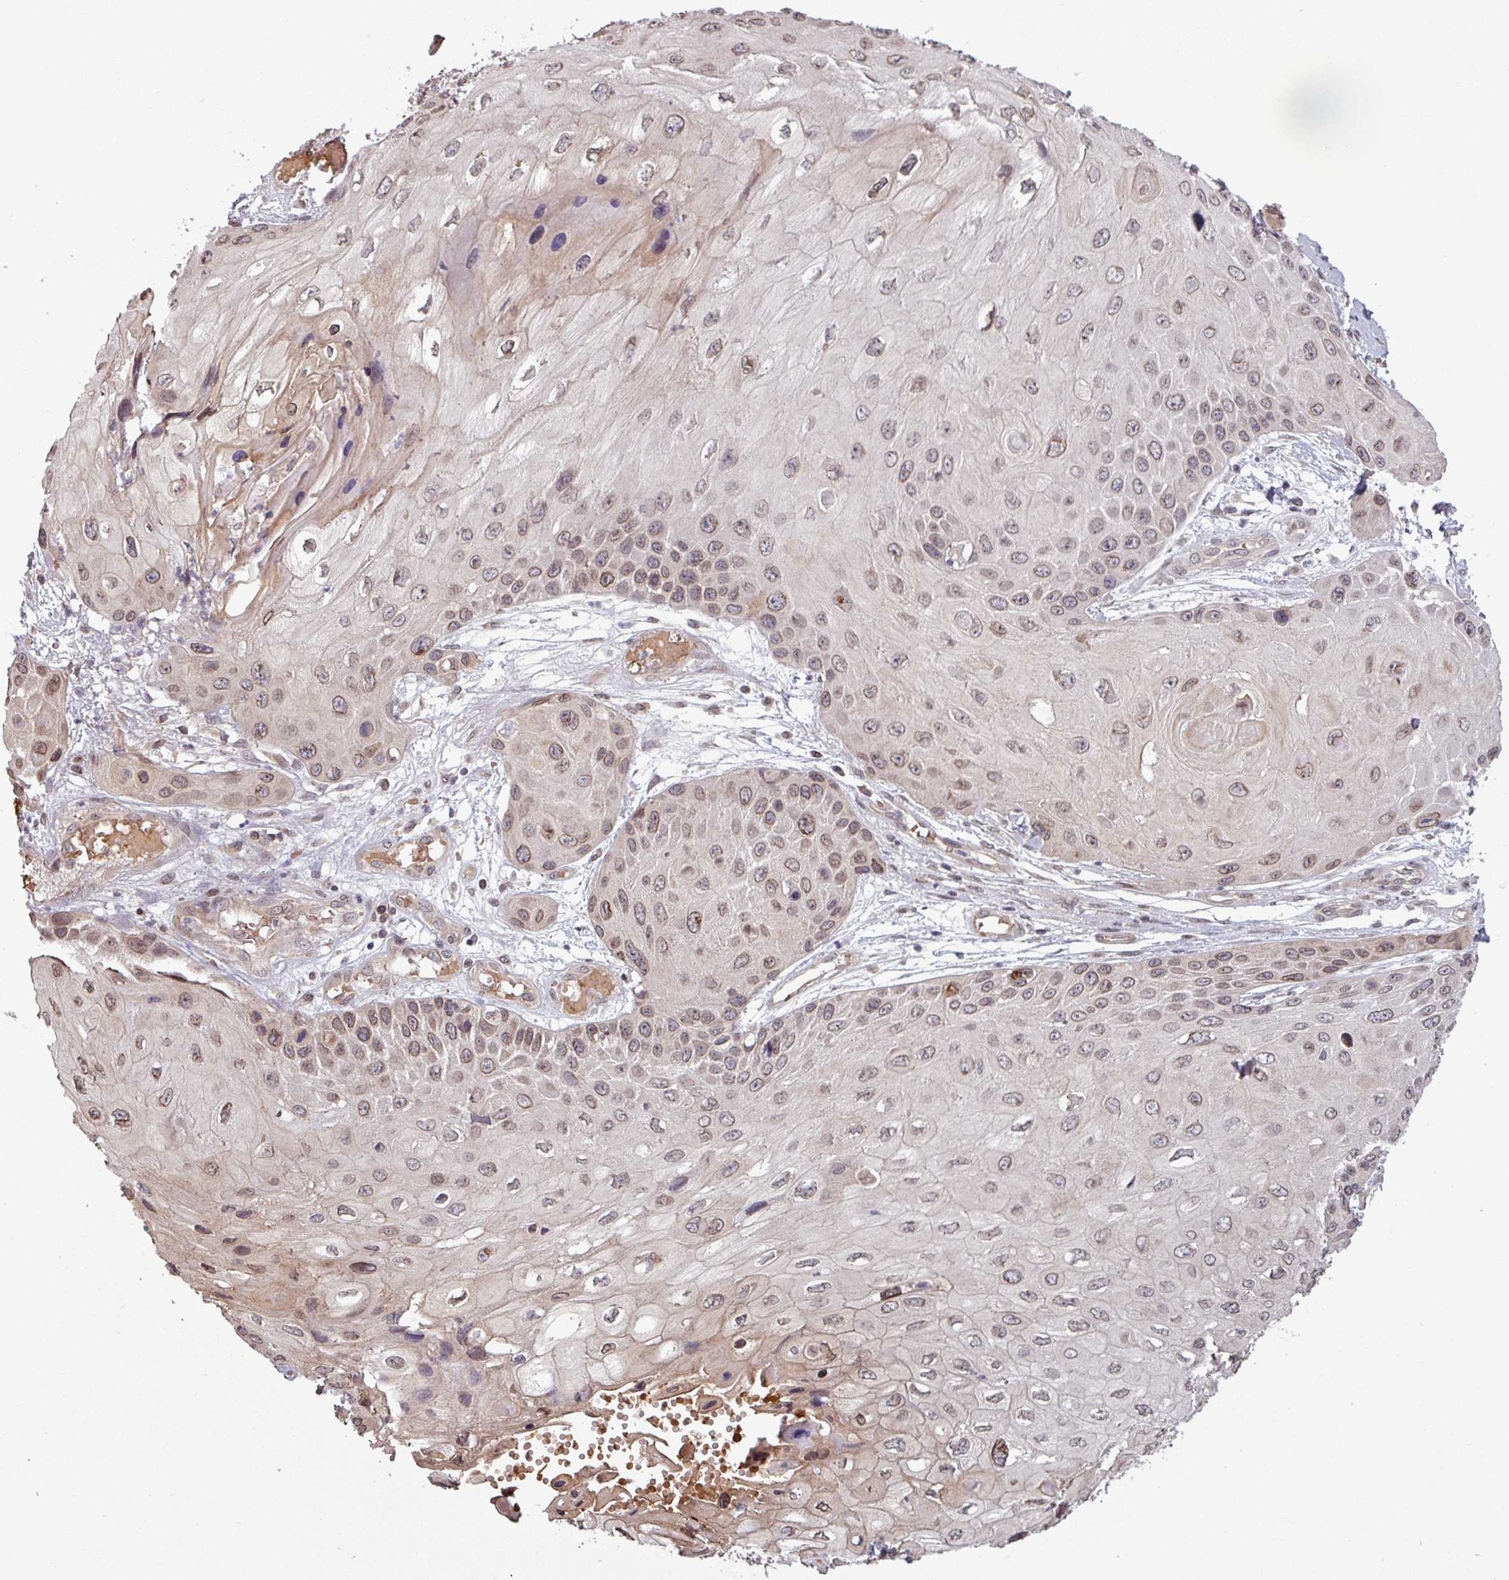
{"staining": {"intensity": "weak", "quantity": "25%-75%", "location": "cytoplasmic/membranous,nuclear"}, "tissue": "skin cancer", "cell_type": "Tumor cells", "image_type": "cancer", "snomed": [{"axis": "morphology", "description": "Squamous cell carcinoma, NOS"}, {"axis": "topography", "description": "Skin"}, {"axis": "topography", "description": "Vulva"}], "caption": "Brown immunohistochemical staining in human skin cancer (squamous cell carcinoma) reveals weak cytoplasmic/membranous and nuclear expression in about 25%-75% of tumor cells. The staining was performed using DAB (3,3'-diaminobenzidine) to visualize the protein expression in brown, while the nuclei were stained in blue with hematoxylin (Magnification: 20x).", "gene": "RBM4B", "patient": {"sex": "female", "age": 44}}